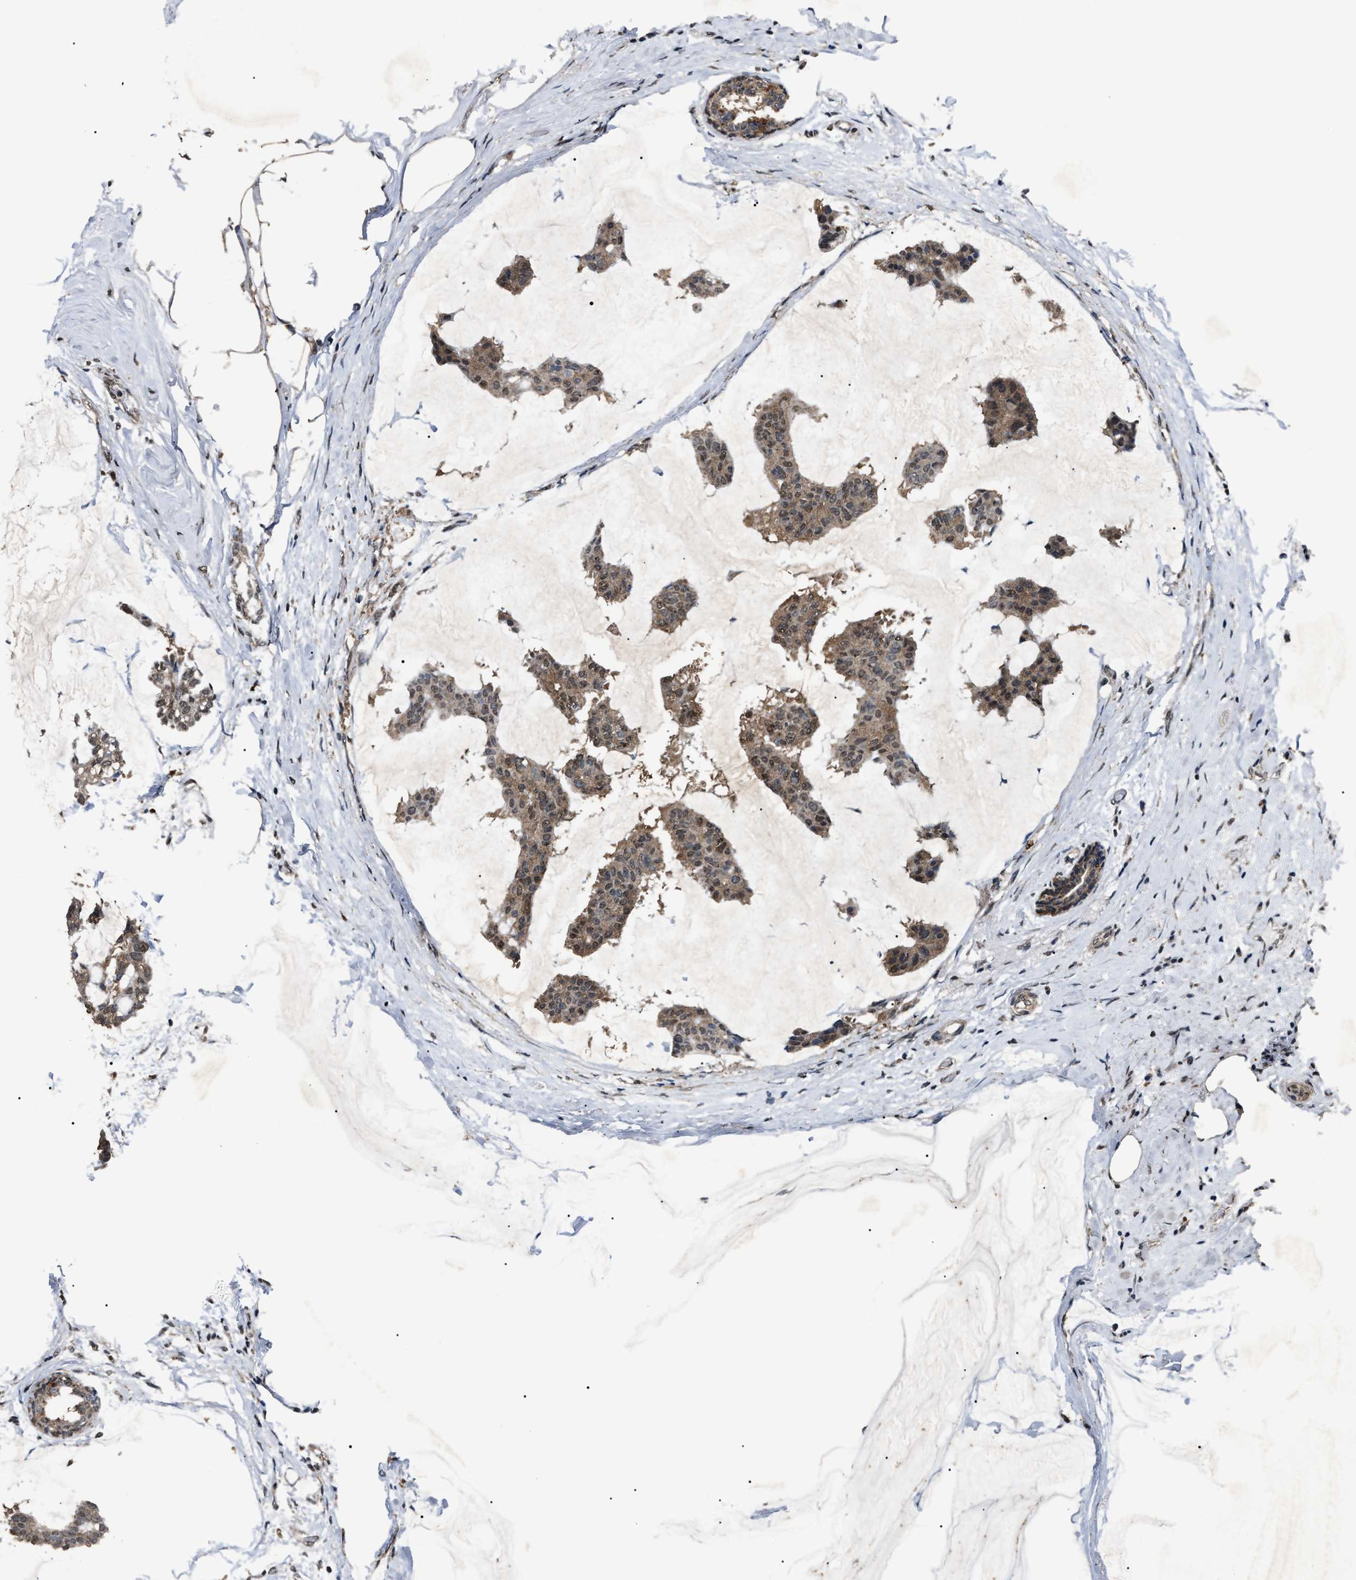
{"staining": {"intensity": "weak", "quantity": ">75%", "location": "cytoplasmic/membranous,nuclear"}, "tissue": "breast cancer", "cell_type": "Tumor cells", "image_type": "cancer", "snomed": [{"axis": "morphology", "description": "Duct carcinoma"}, {"axis": "topography", "description": "Breast"}], "caption": "Weak cytoplasmic/membranous and nuclear protein expression is present in about >75% of tumor cells in breast cancer (infiltrating ductal carcinoma). The protein of interest is stained brown, and the nuclei are stained in blue (DAB (3,3'-diaminobenzidine) IHC with brightfield microscopy, high magnification).", "gene": "ANP32E", "patient": {"sex": "female", "age": 93}}